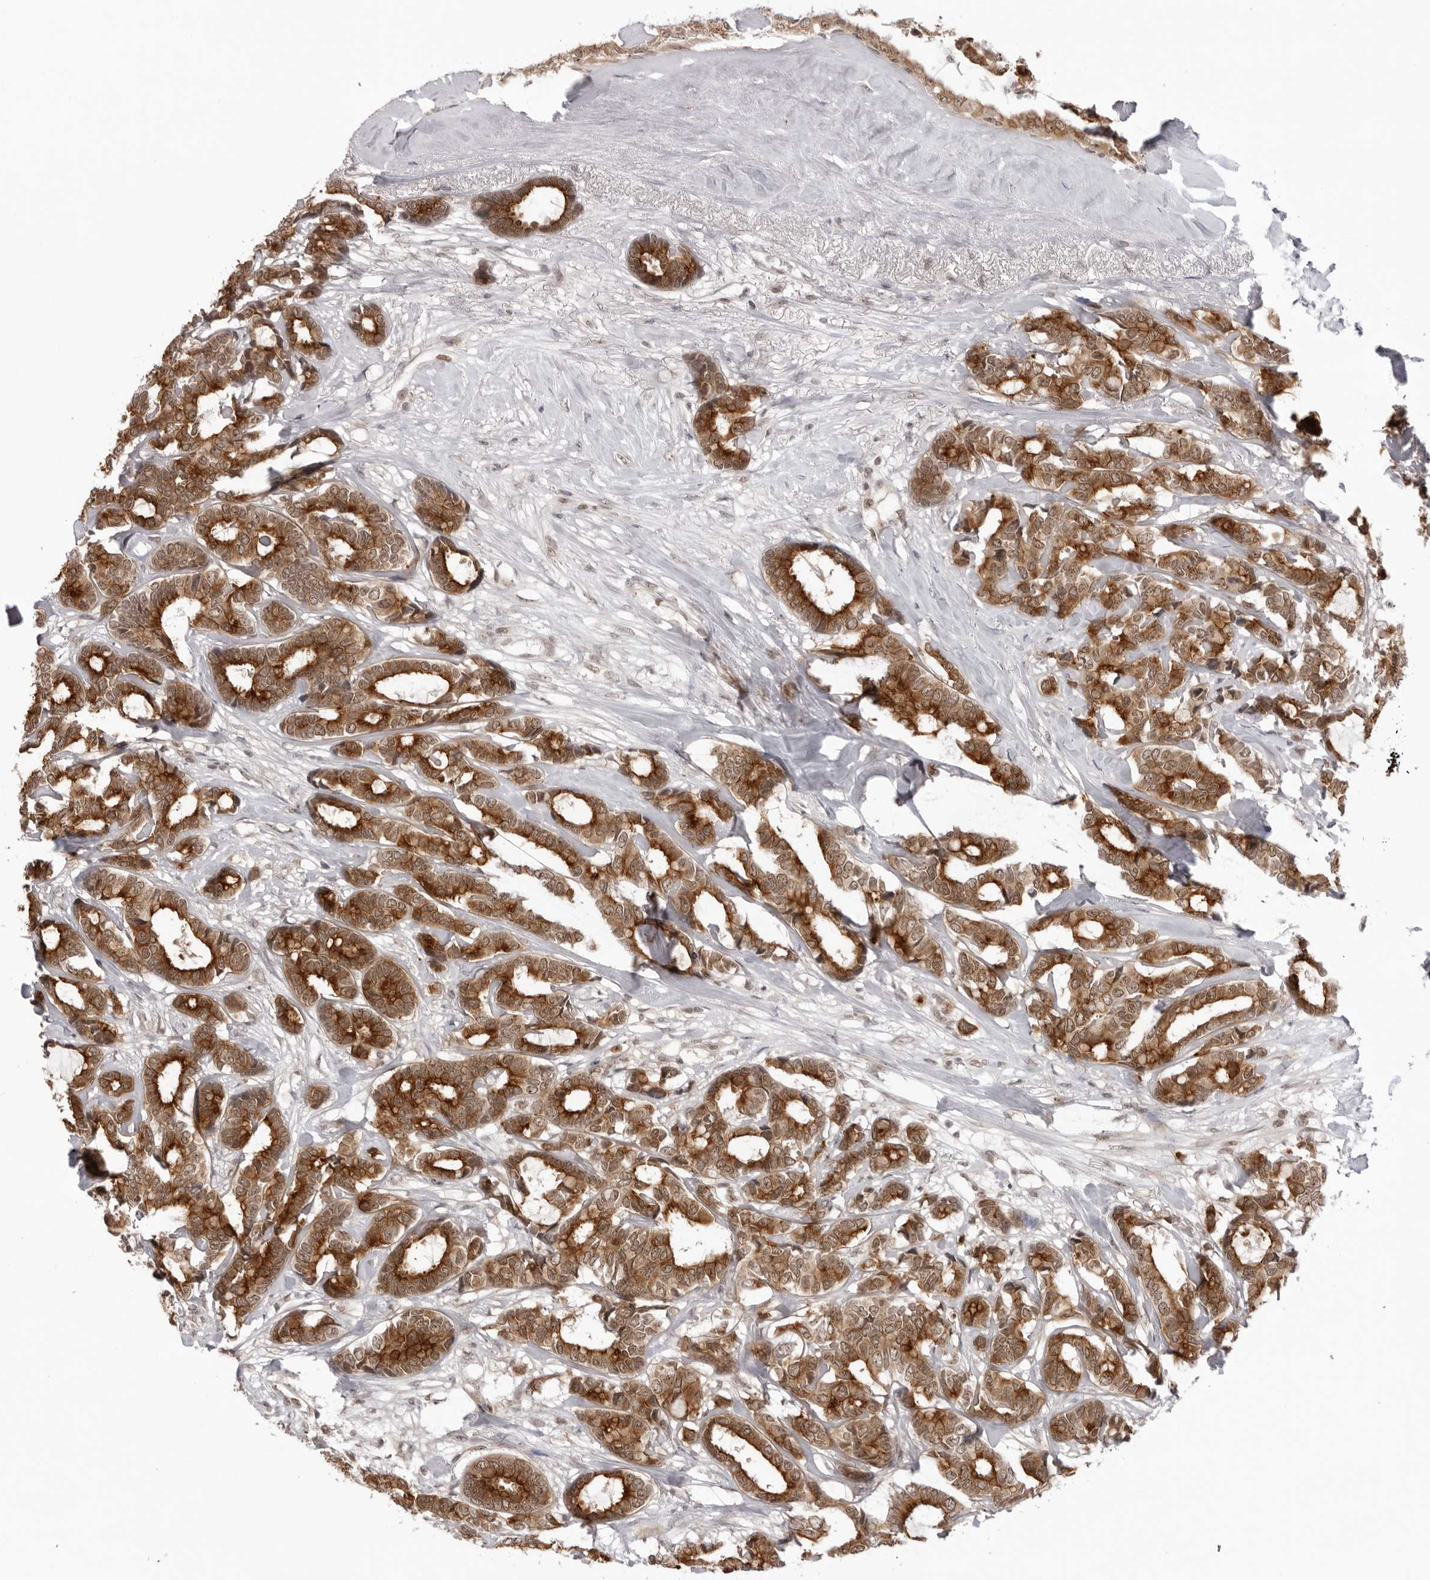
{"staining": {"intensity": "strong", "quantity": ">75%", "location": "cytoplasmic/membranous"}, "tissue": "breast cancer", "cell_type": "Tumor cells", "image_type": "cancer", "snomed": [{"axis": "morphology", "description": "Duct carcinoma"}, {"axis": "topography", "description": "Breast"}], "caption": "Strong cytoplasmic/membranous staining is identified in about >75% of tumor cells in breast cancer (infiltrating ductal carcinoma).", "gene": "EXOSC10", "patient": {"sex": "female", "age": 87}}